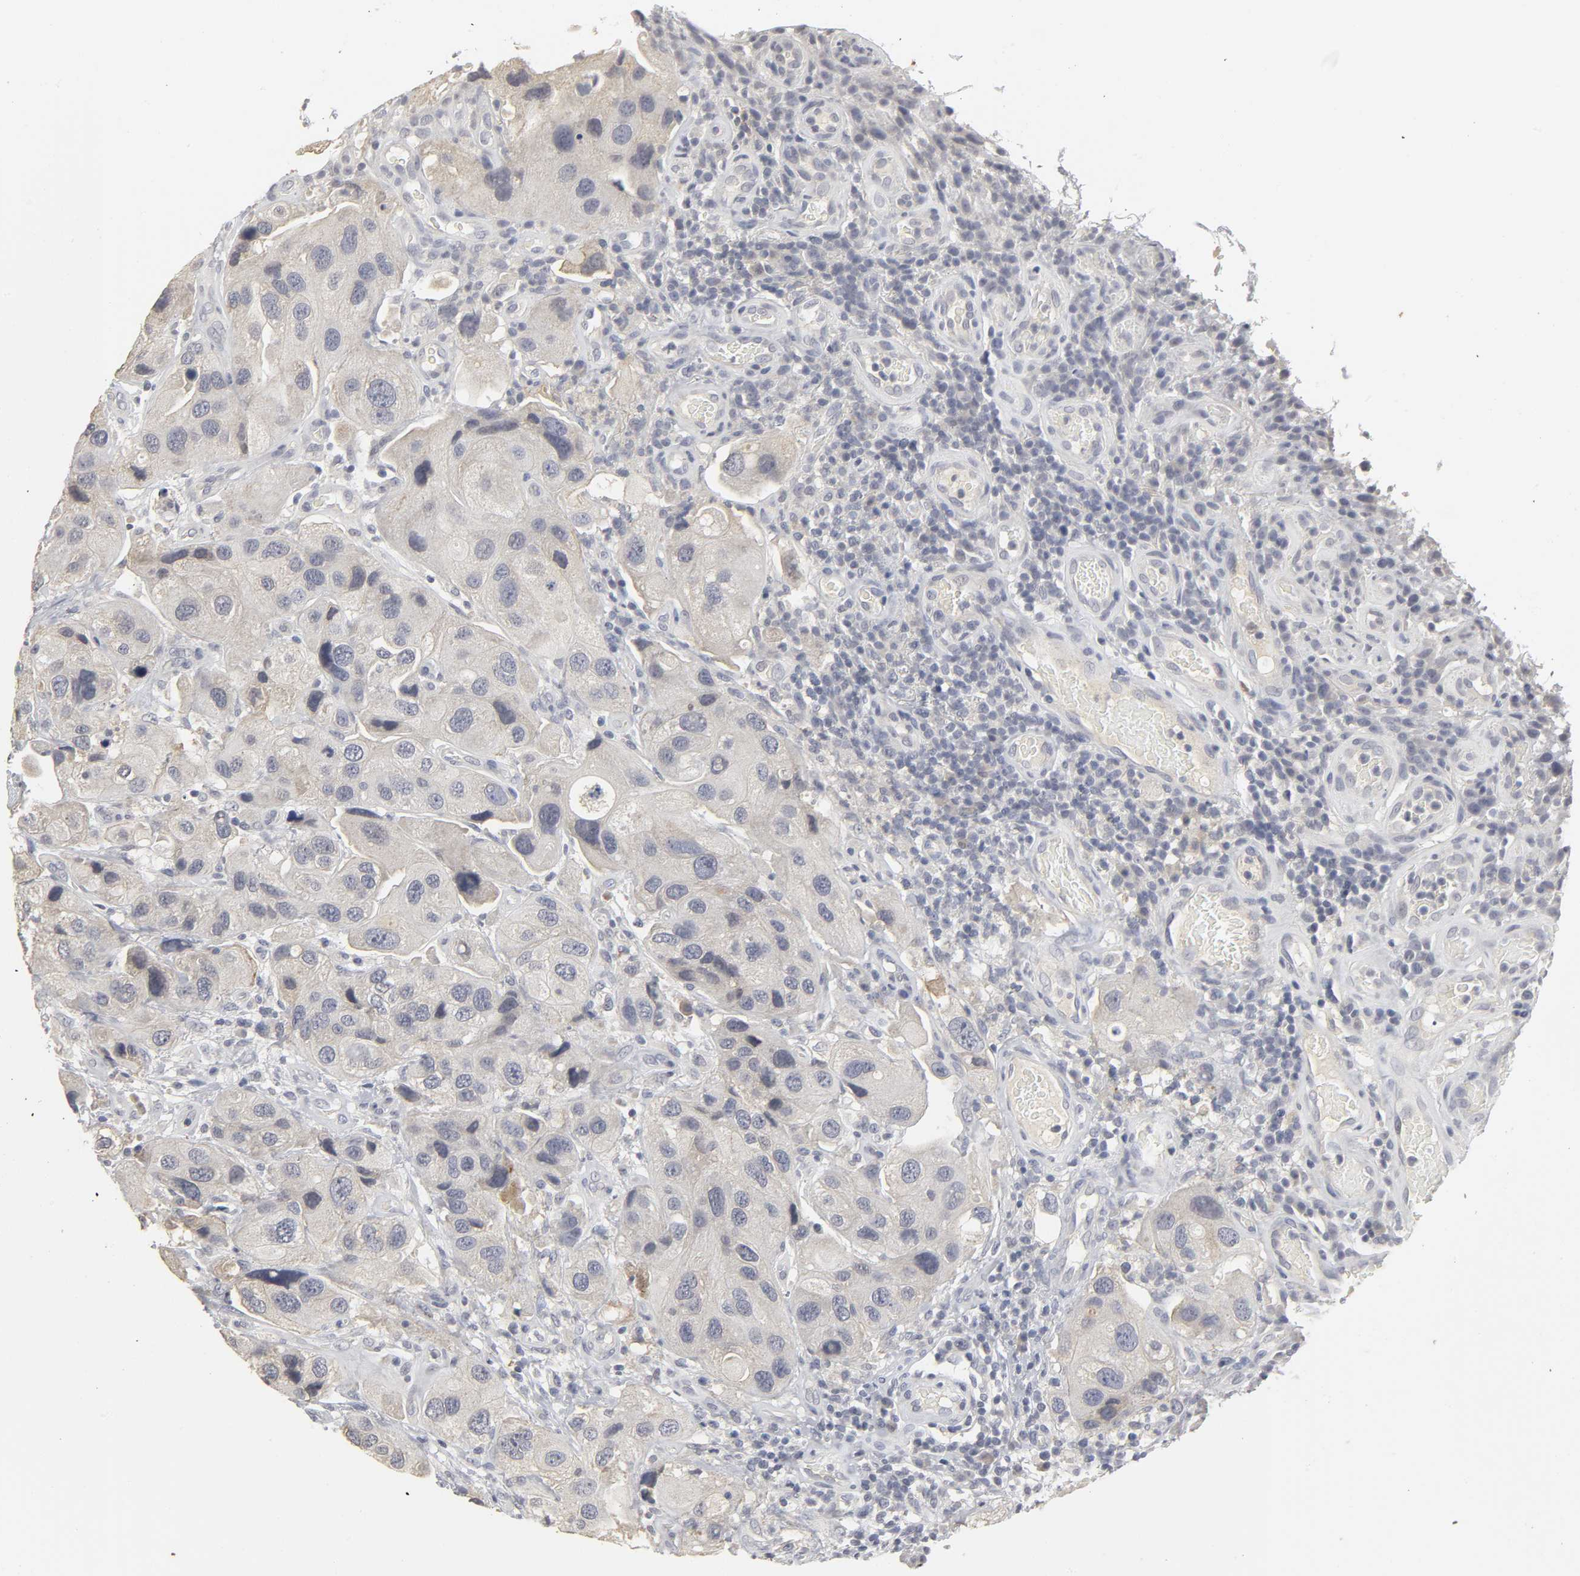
{"staining": {"intensity": "negative", "quantity": "none", "location": "none"}, "tissue": "urothelial cancer", "cell_type": "Tumor cells", "image_type": "cancer", "snomed": [{"axis": "morphology", "description": "Urothelial carcinoma, High grade"}, {"axis": "topography", "description": "Urinary bladder"}], "caption": "High magnification brightfield microscopy of high-grade urothelial carcinoma stained with DAB (brown) and counterstained with hematoxylin (blue): tumor cells show no significant expression.", "gene": "TCAP", "patient": {"sex": "female", "age": 64}}